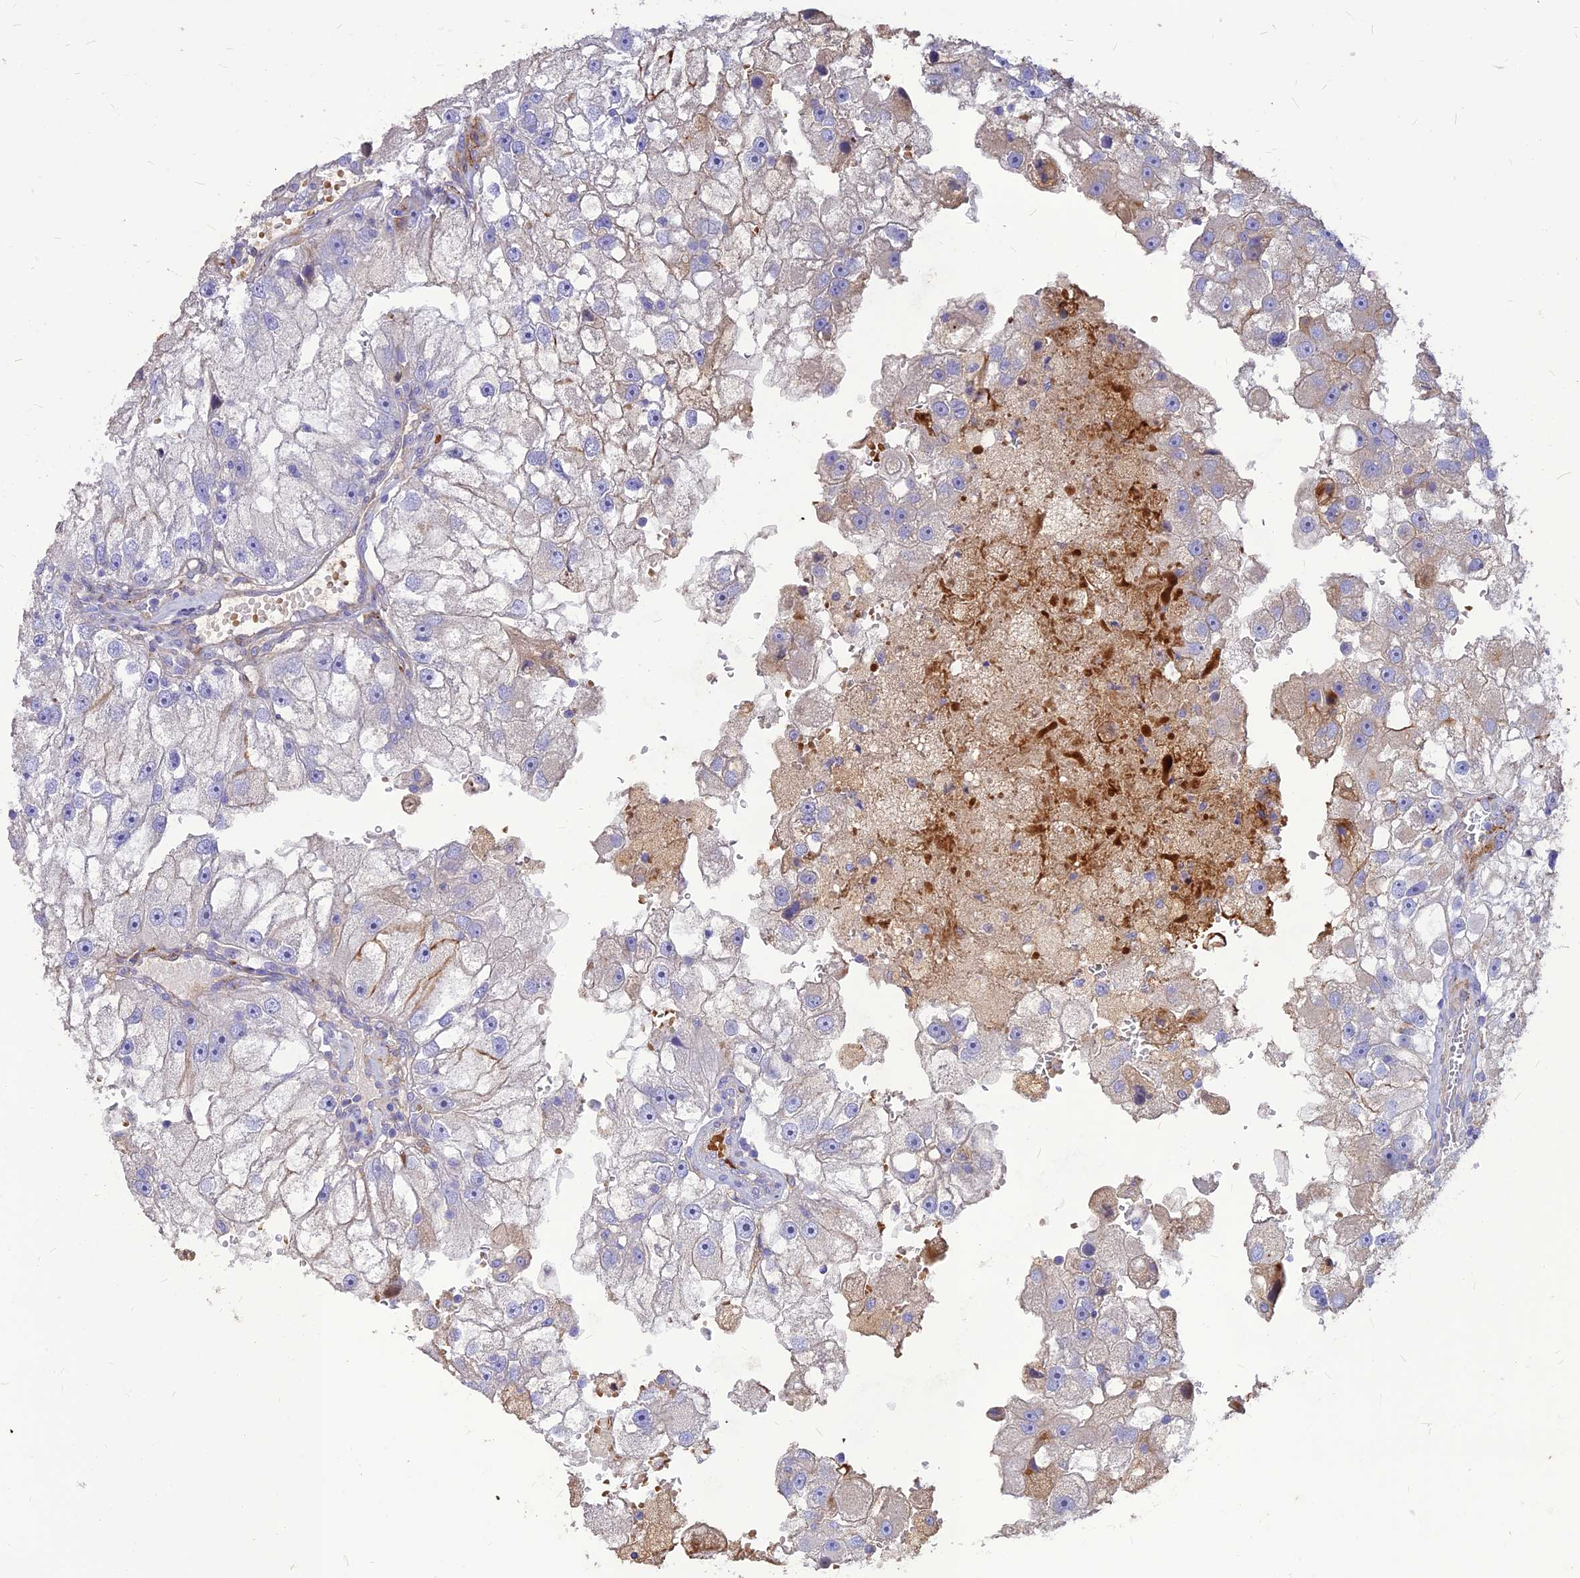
{"staining": {"intensity": "negative", "quantity": "none", "location": "none"}, "tissue": "renal cancer", "cell_type": "Tumor cells", "image_type": "cancer", "snomed": [{"axis": "morphology", "description": "Adenocarcinoma, NOS"}, {"axis": "topography", "description": "Kidney"}], "caption": "Immunohistochemistry (IHC) micrograph of renal cancer stained for a protein (brown), which reveals no positivity in tumor cells.", "gene": "RIMOC1", "patient": {"sex": "male", "age": 63}}